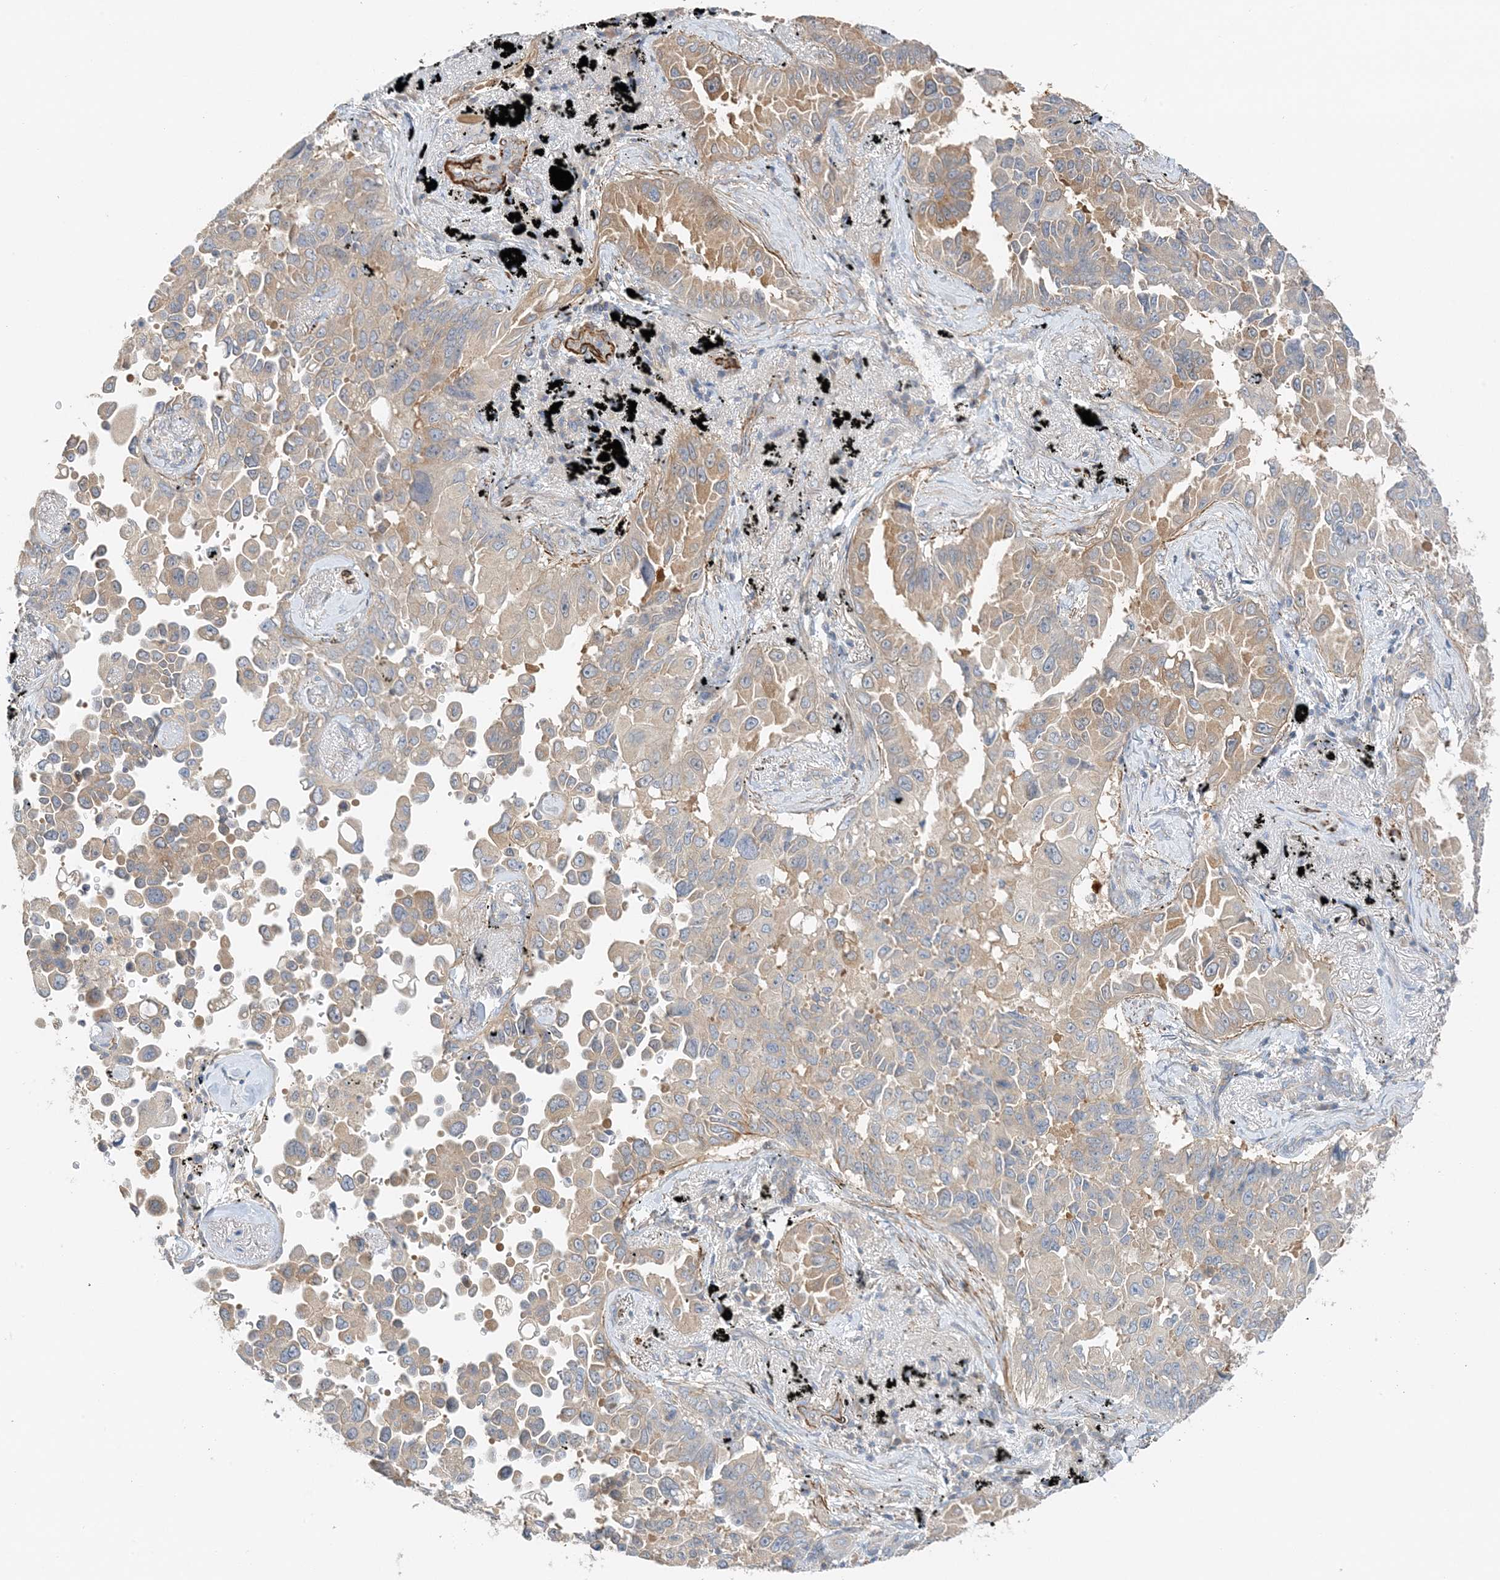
{"staining": {"intensity": "moderate", "quantity": "25%-75%", "location": "cytoplasmic/membranous"}, "tissue": "lung cancer", "cell_type": "Tumor cells", "image_type": "cancer", "snomed": [{"axis": "morphology", "description": "Adenocarcinoma, NOS"}, {"axis": "topography", "description": "Lung"}], "caption": "IHC photomicrograph of lung cancer (adenocarcinoma) stained for a protein (brown), which displays medium levels of moderate cytoplasmic/membranous expression in approximately 25%-75% of tumor cells.", "gene": "KIFBP", "patient": {"sex": "female", "age": 67}}